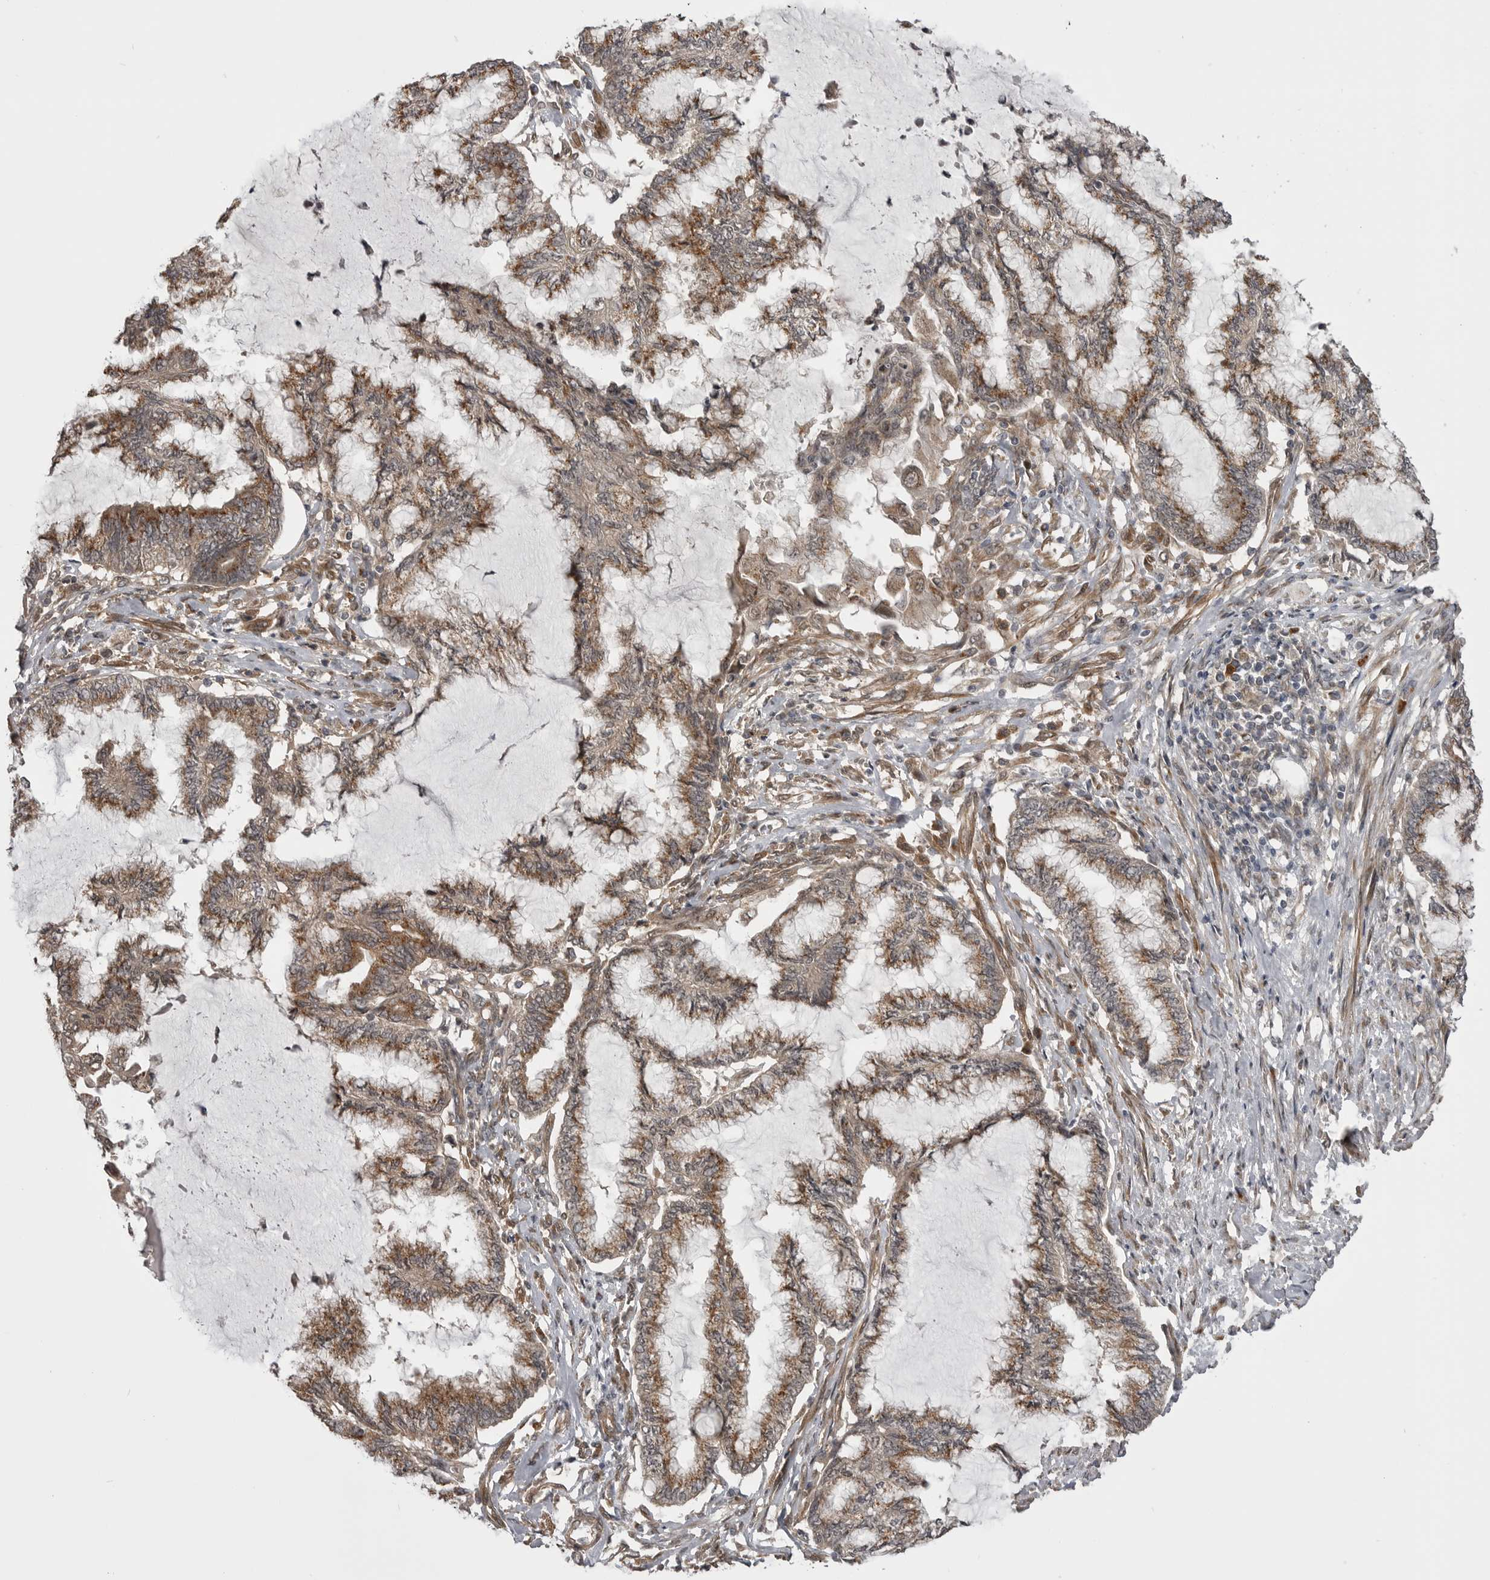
{"staining": {"intensity": "moderate", "quantity": ">75%", "location": "cytoplasmic/membranous"}, "tissue": "endometrial cancer", "cell_type": "Tumor cells", "image_type": "cancer", "snomed": [{"axis": "morphology", "description": "Adenocarcinoma, NOS"}, {"axis": "topography", "description": "Endometrium"}], "caption": "An immunohistochemistry (IHC) photomicrograph of tumor tissue is shown. Protein staining in brown labels moderate cytoplasmic/membranous positivity in adenocarcinoma (endometrial) within tumor cells.", "gene": "PDCL", "patient": {"sex": "female", "age": 86}}